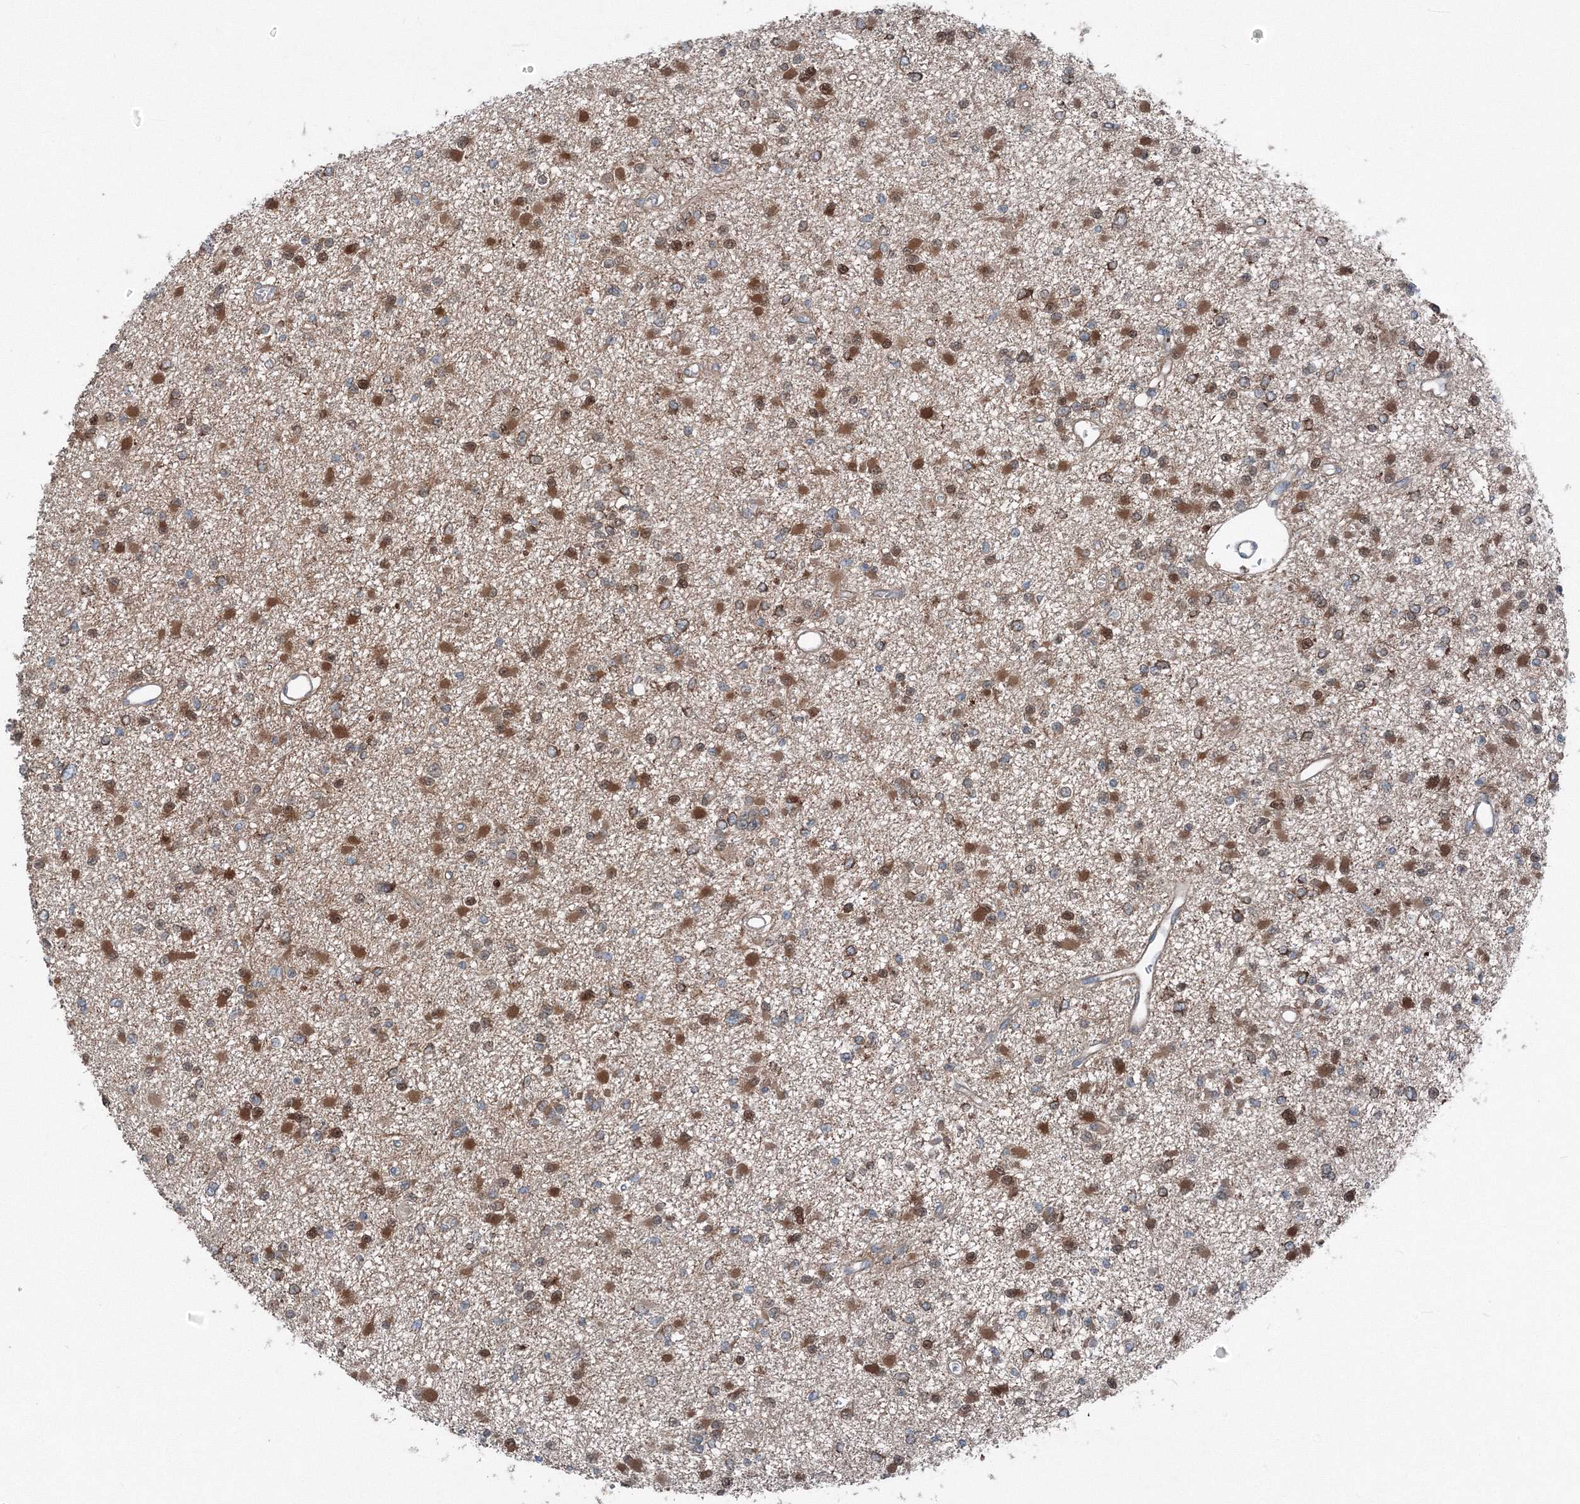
{"staining": {"intensity": "moderate", "quantity": ">75%", "location": "cytoplasmic/membranous,nuclear"}, "tissue": "glioma", "cell_type": "Tumor cells", "image_type": "cancer", "snomed": [{"axis": "morphology", "description": "Glioma, malignant, Low grade"}, {"axis": "topography", "description": "Brain"}], "caption": "Protein staining of low-grade glioma (malignant) tissue demonstrates moderate cytoplasmic/membranous and nuclear expression in approximately >75% of tumor cells. (DAB IHC with brightfield microscopy, high magnification).", "gene": "TPRKB", "patient": {"sex": "female", "age": 22}}